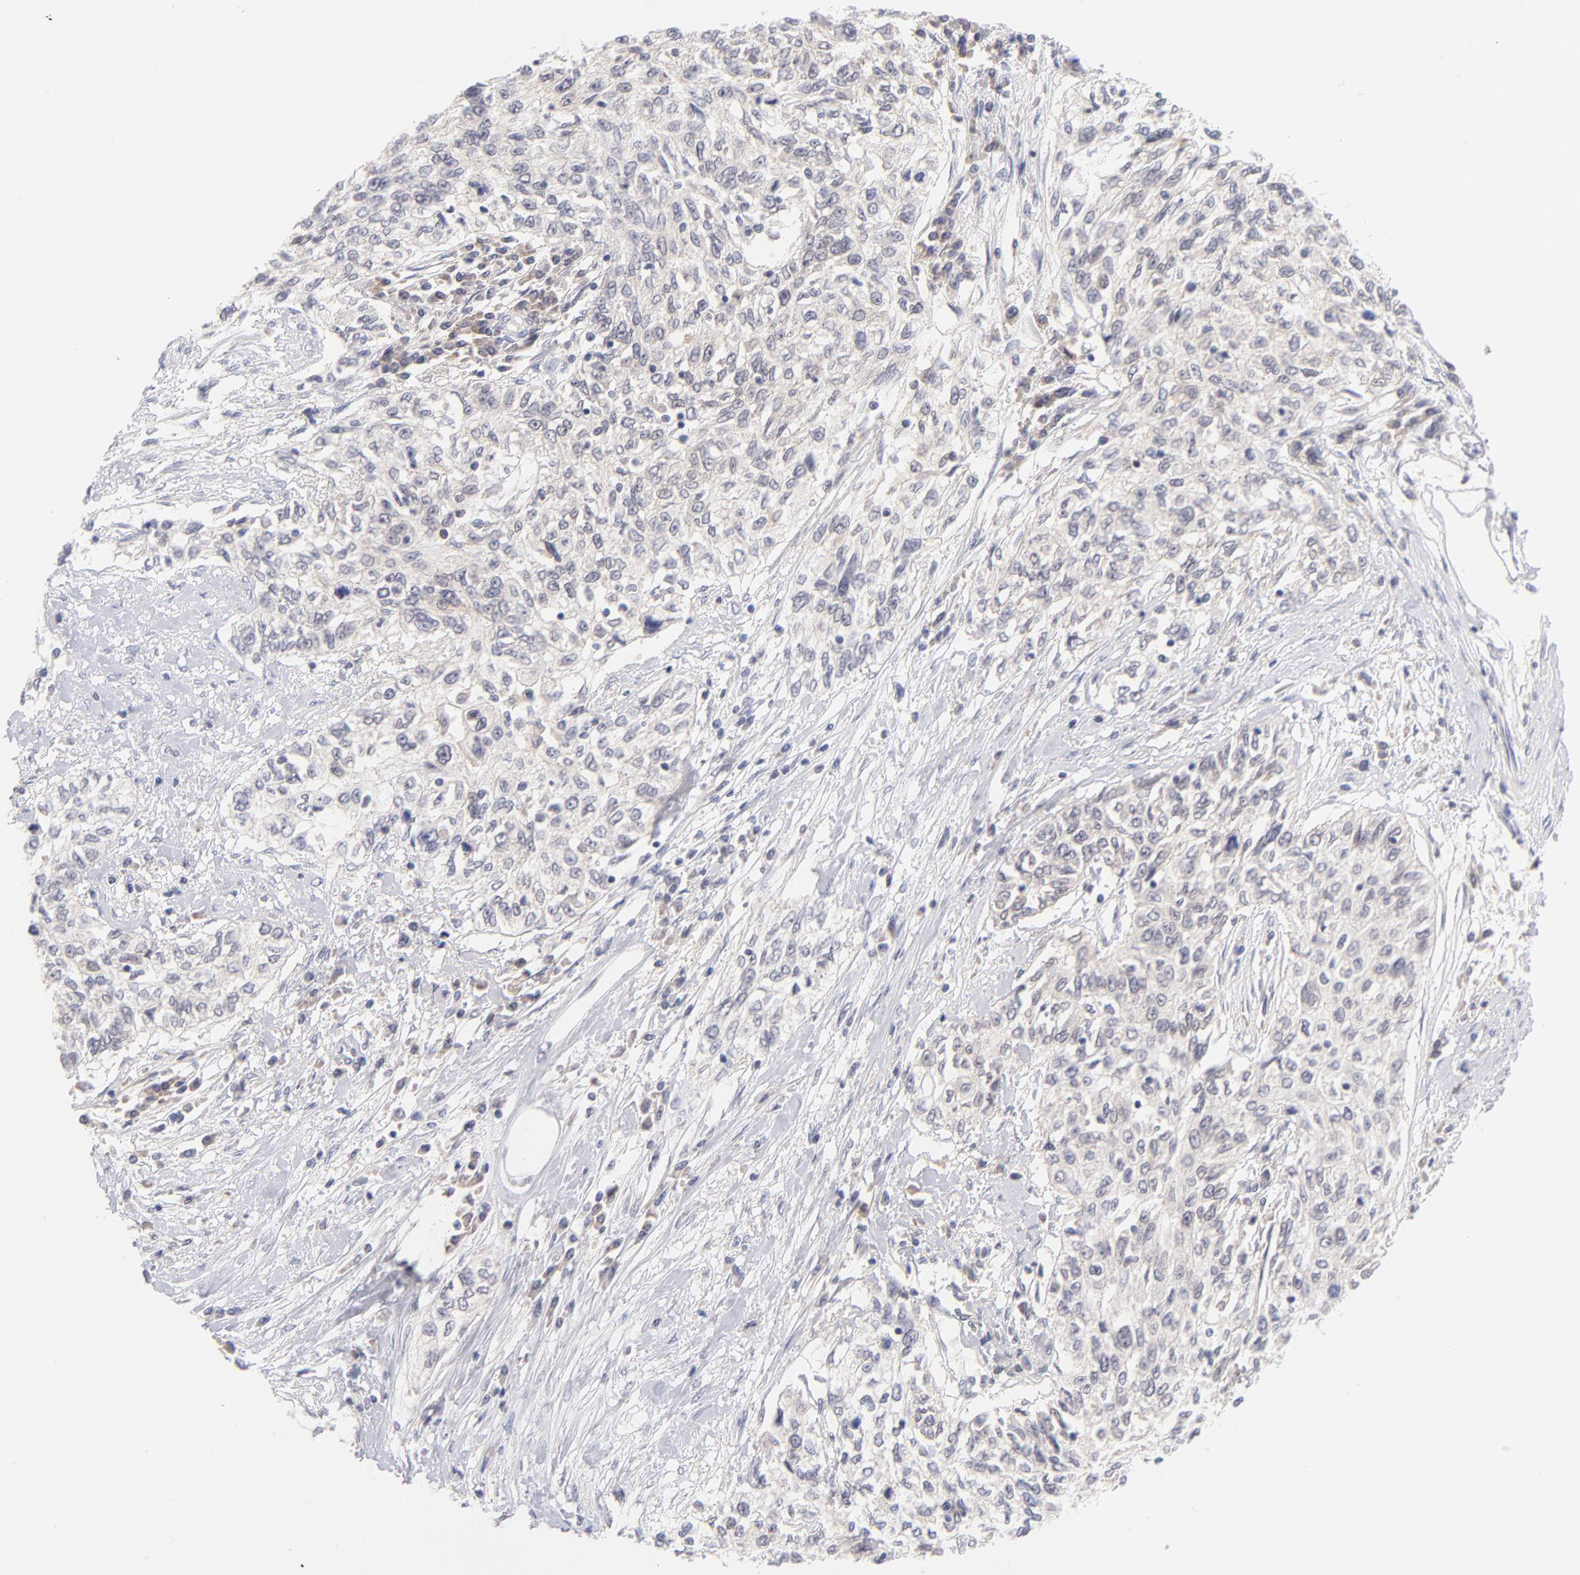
{"staining": {"intensity": "negative", "quantity": "none", "location": "none"}, "tissue": "cervical cancer", "cell_type": "Tumor cells", "image_type": "cancer", "snomed": [{"axis": "morphology", "description": "Squamous cell carcinoma, NOS"}, {"axis": "topography", "description": "Cervix"}], "caption": "DAB immunohistochemical staining of cervical cancer (squamous cell carcinoma) demonstrates no significant positivity in tumor cells.", "gene": "CASP6", "patient": {"sex": "female", "age": 57}}